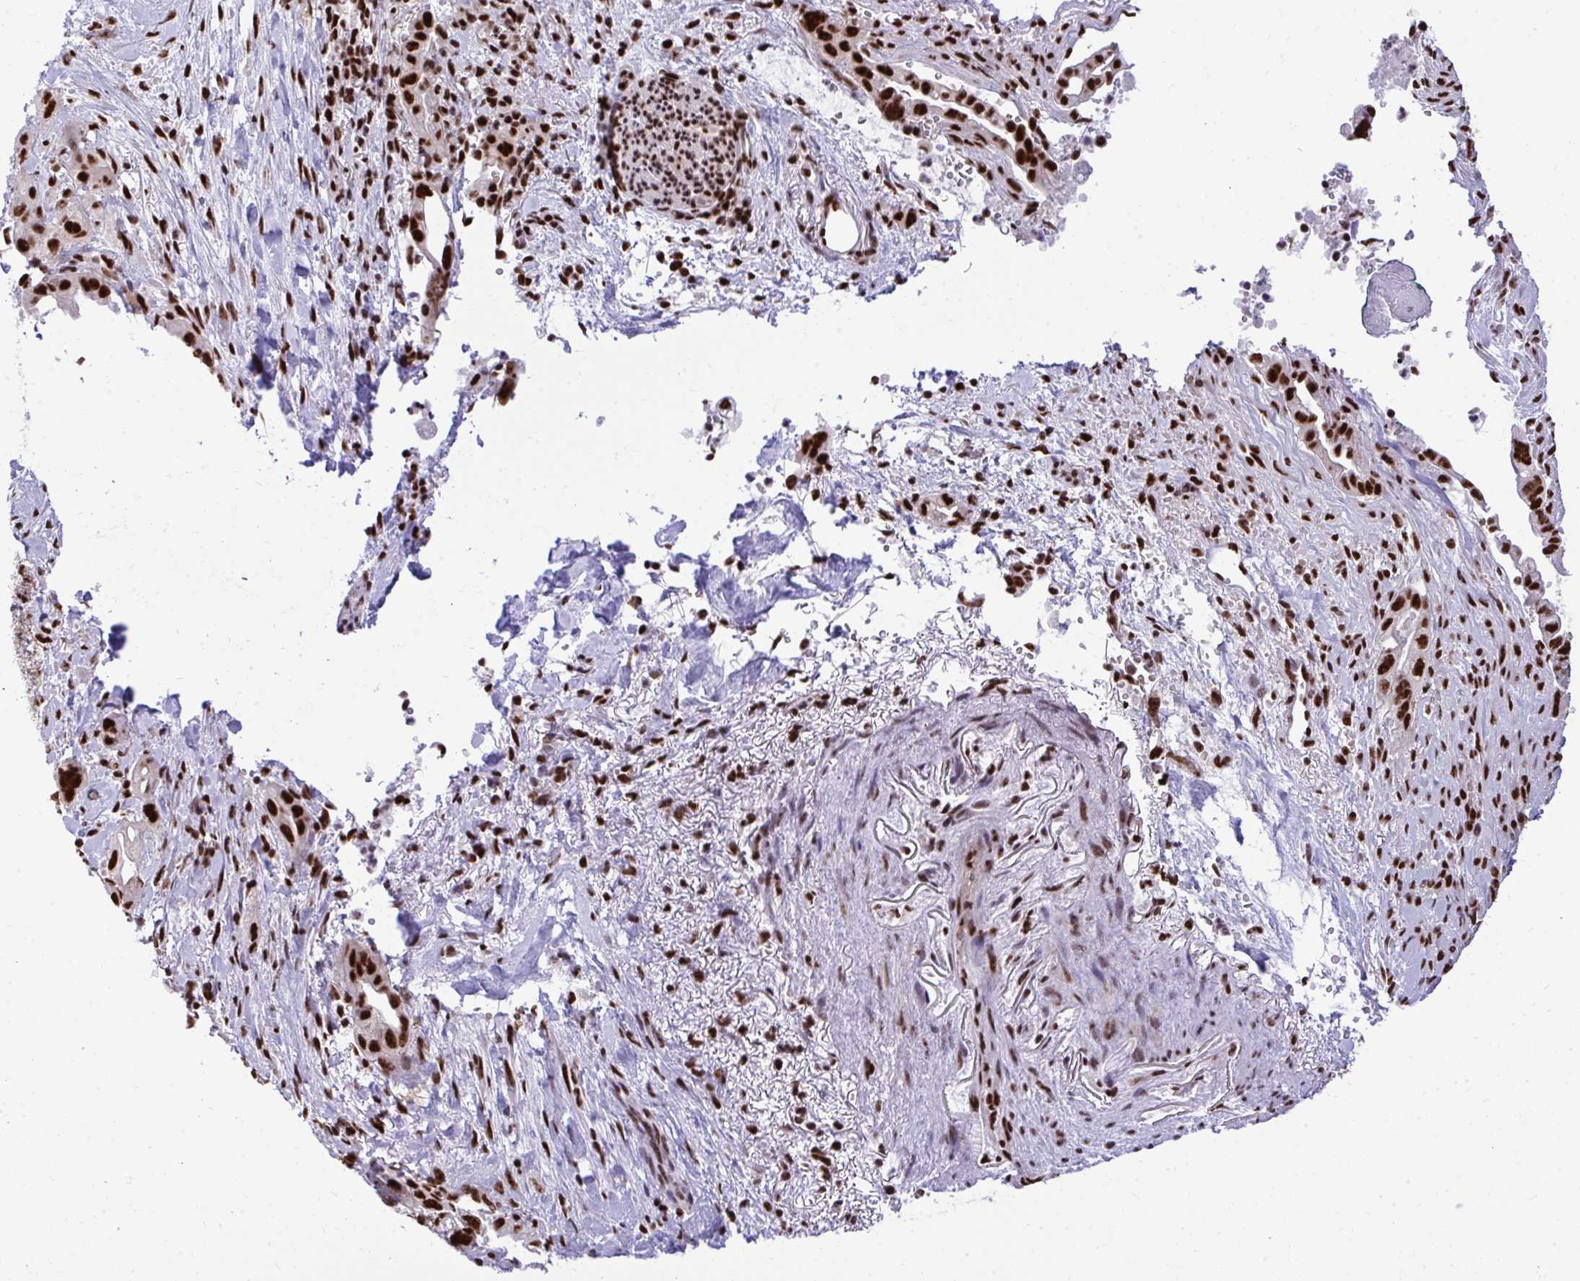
{"staining": {"intensity": "strong", "quantity": ">75%", "location": "nuclear"}, "tissue": "pancreatic cancer", "cell_type": "Tumor cells", "image_type": "cancer", "snomed": [{"axis": "morphology", "description": "Adenocarcinoma, NOS"}, {"axis": "topography", "description": "Pancreas"}], "caption": "Adenocarcinoma (pancreatic) stained with immunohistochemistry reveals strong nuclear positivity in about >75% of tumor cells. The staining was performed using DAB (3,3'-diaminobenzidine) to visualize the protein expression in brown, while the nuclei were stained in blue with hematoxylin (Magnification: 20x).", "gene": "PRPF19", "patient": {"sex": "male", "age": 44}}